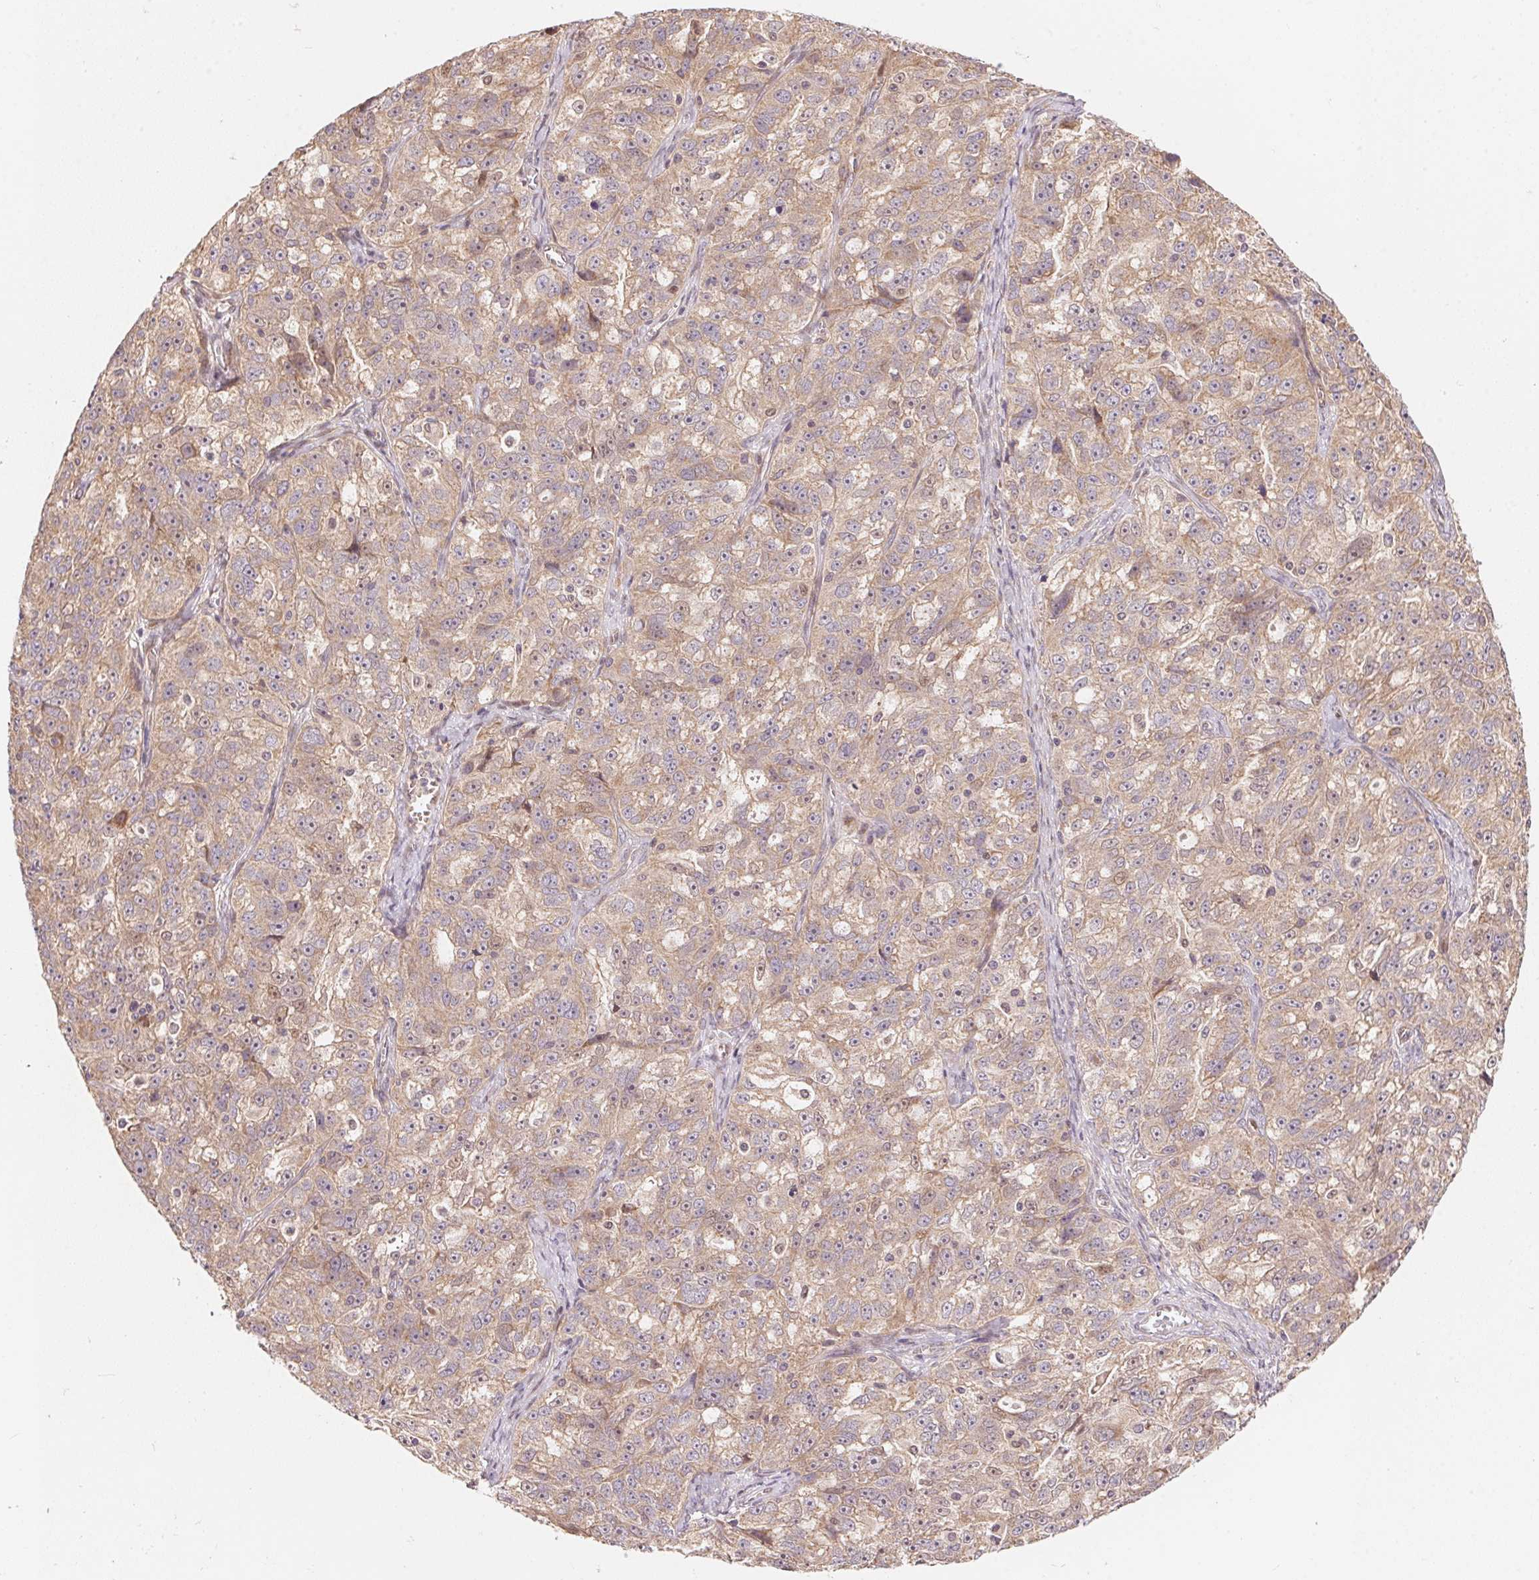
{"staining": {"intensity": "weak", "quantity": "25%-75%", "location": "cytoplasmic/membranous"}, "tissue": "ovarian cancer", "cell_type": "Tumor cells", "image_type": "cancer", "snomed": [{"axis": "morphology", "description": "Cystadenocarcinoma, serous, NOS"}, {"axis": "topography", "description": "Ovary"}], "caption": "Weak cytoplasmic/membranous expression for a protein is present in approximately 25%-75% of tumor cells of ovarian cancer using immunohistochemistry (IHC).", "gene": "TNIP2", "patient": {"sex": "female", "age": 51}}